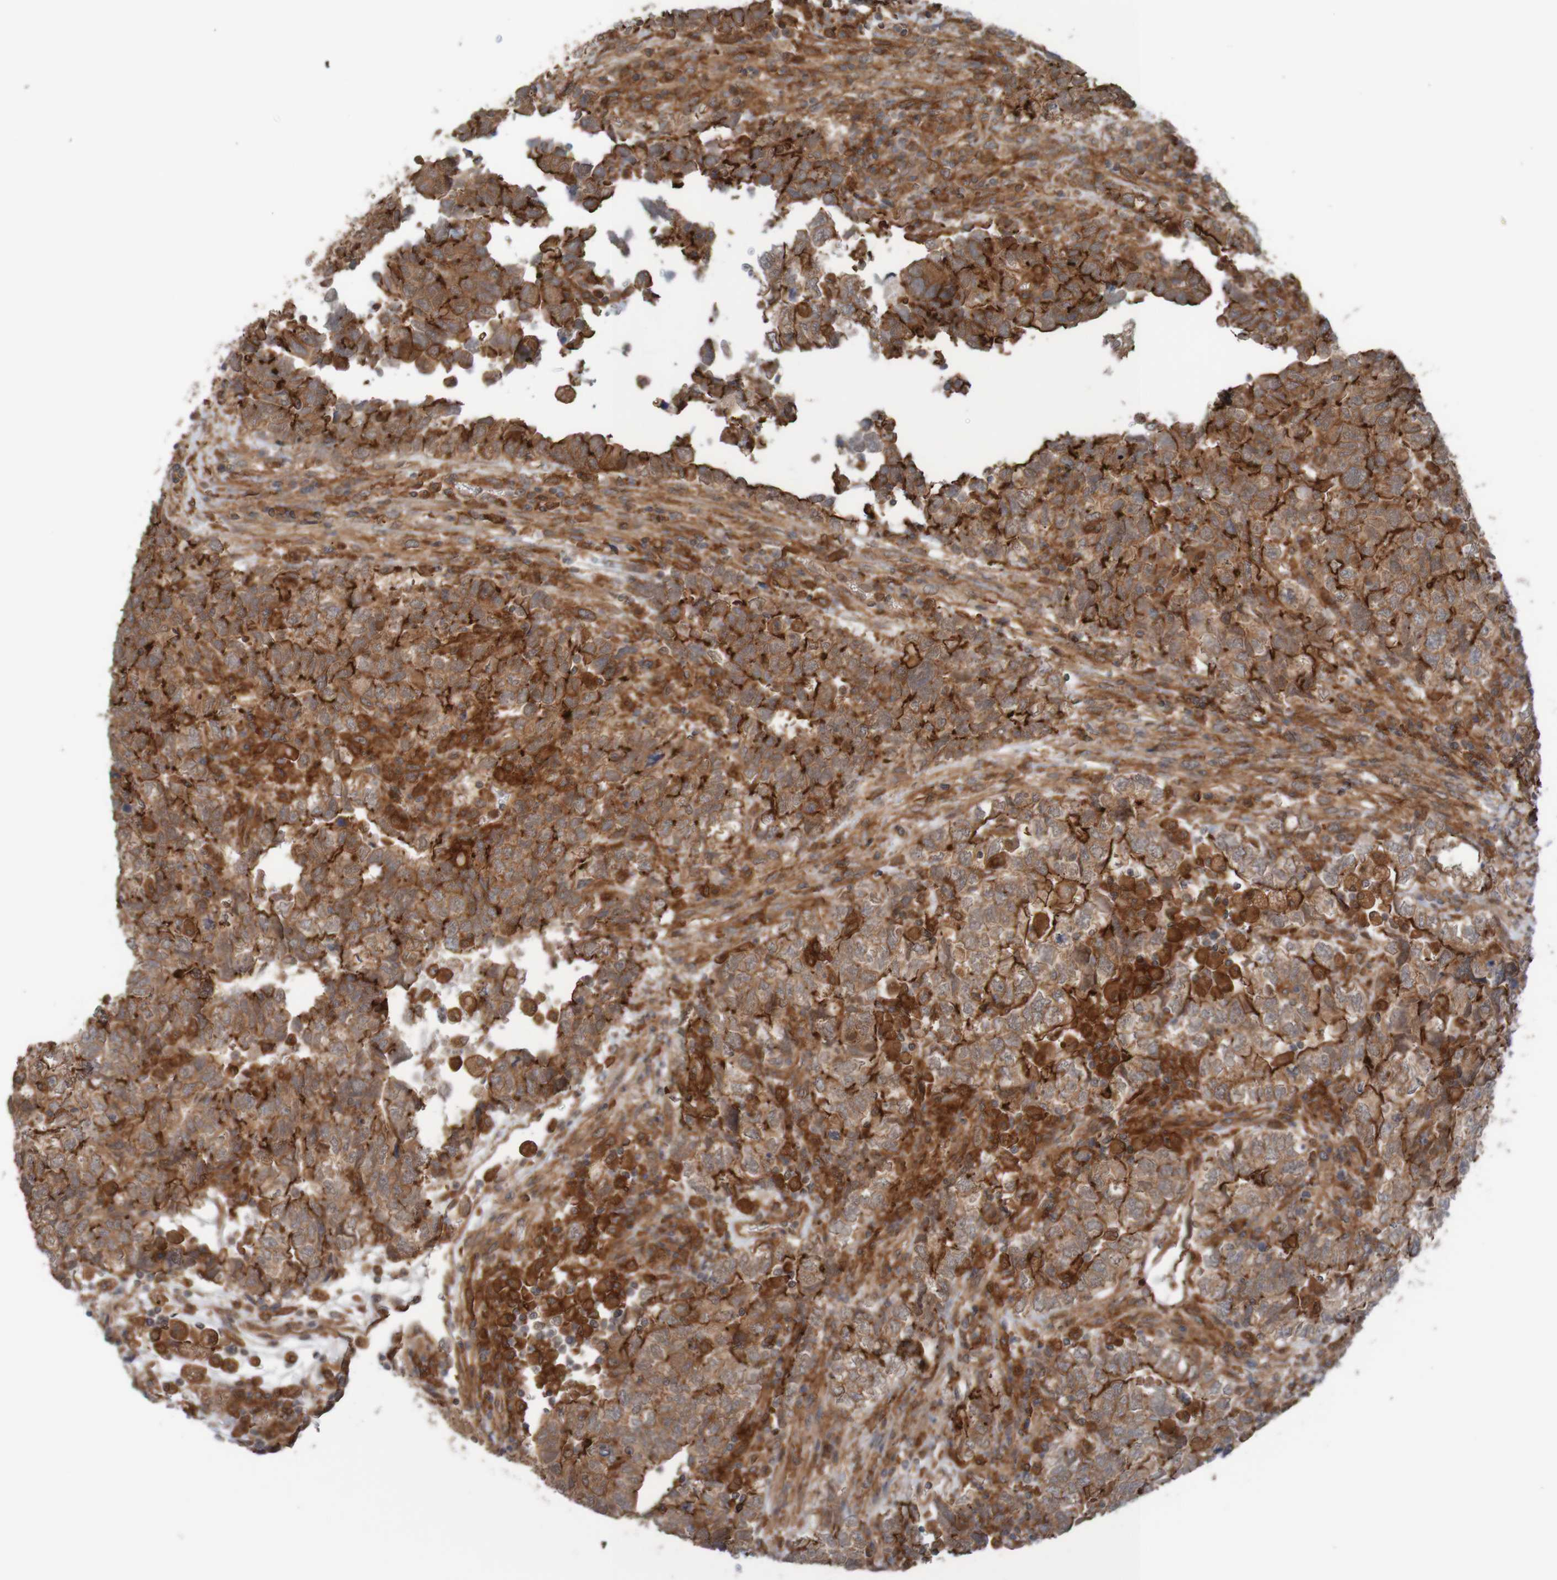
{"staining": {"intensity": "moderate", "quantity": ">75%", "location": "cytoplasmic/membranous"}, "tissue": "testis cancer", "cell_type": "Tumor cells", "image_type": "cancer", "snomed": [{"axis": "morphology", "description": "Carcinoma, Embryonal, NOS"}, {"axis": "topography", "description": "Testis"}], "caption": "A high-resolution histopathology image shows immunohistochemistry (IHC) staining of embryonal carcinoma (testis), which exhibits moderate cytoplasmic/membranous expression in about >75% of tumor cells.", "gene": "ARHGEF11", "patient": {"sex": "male", "age": 36}}